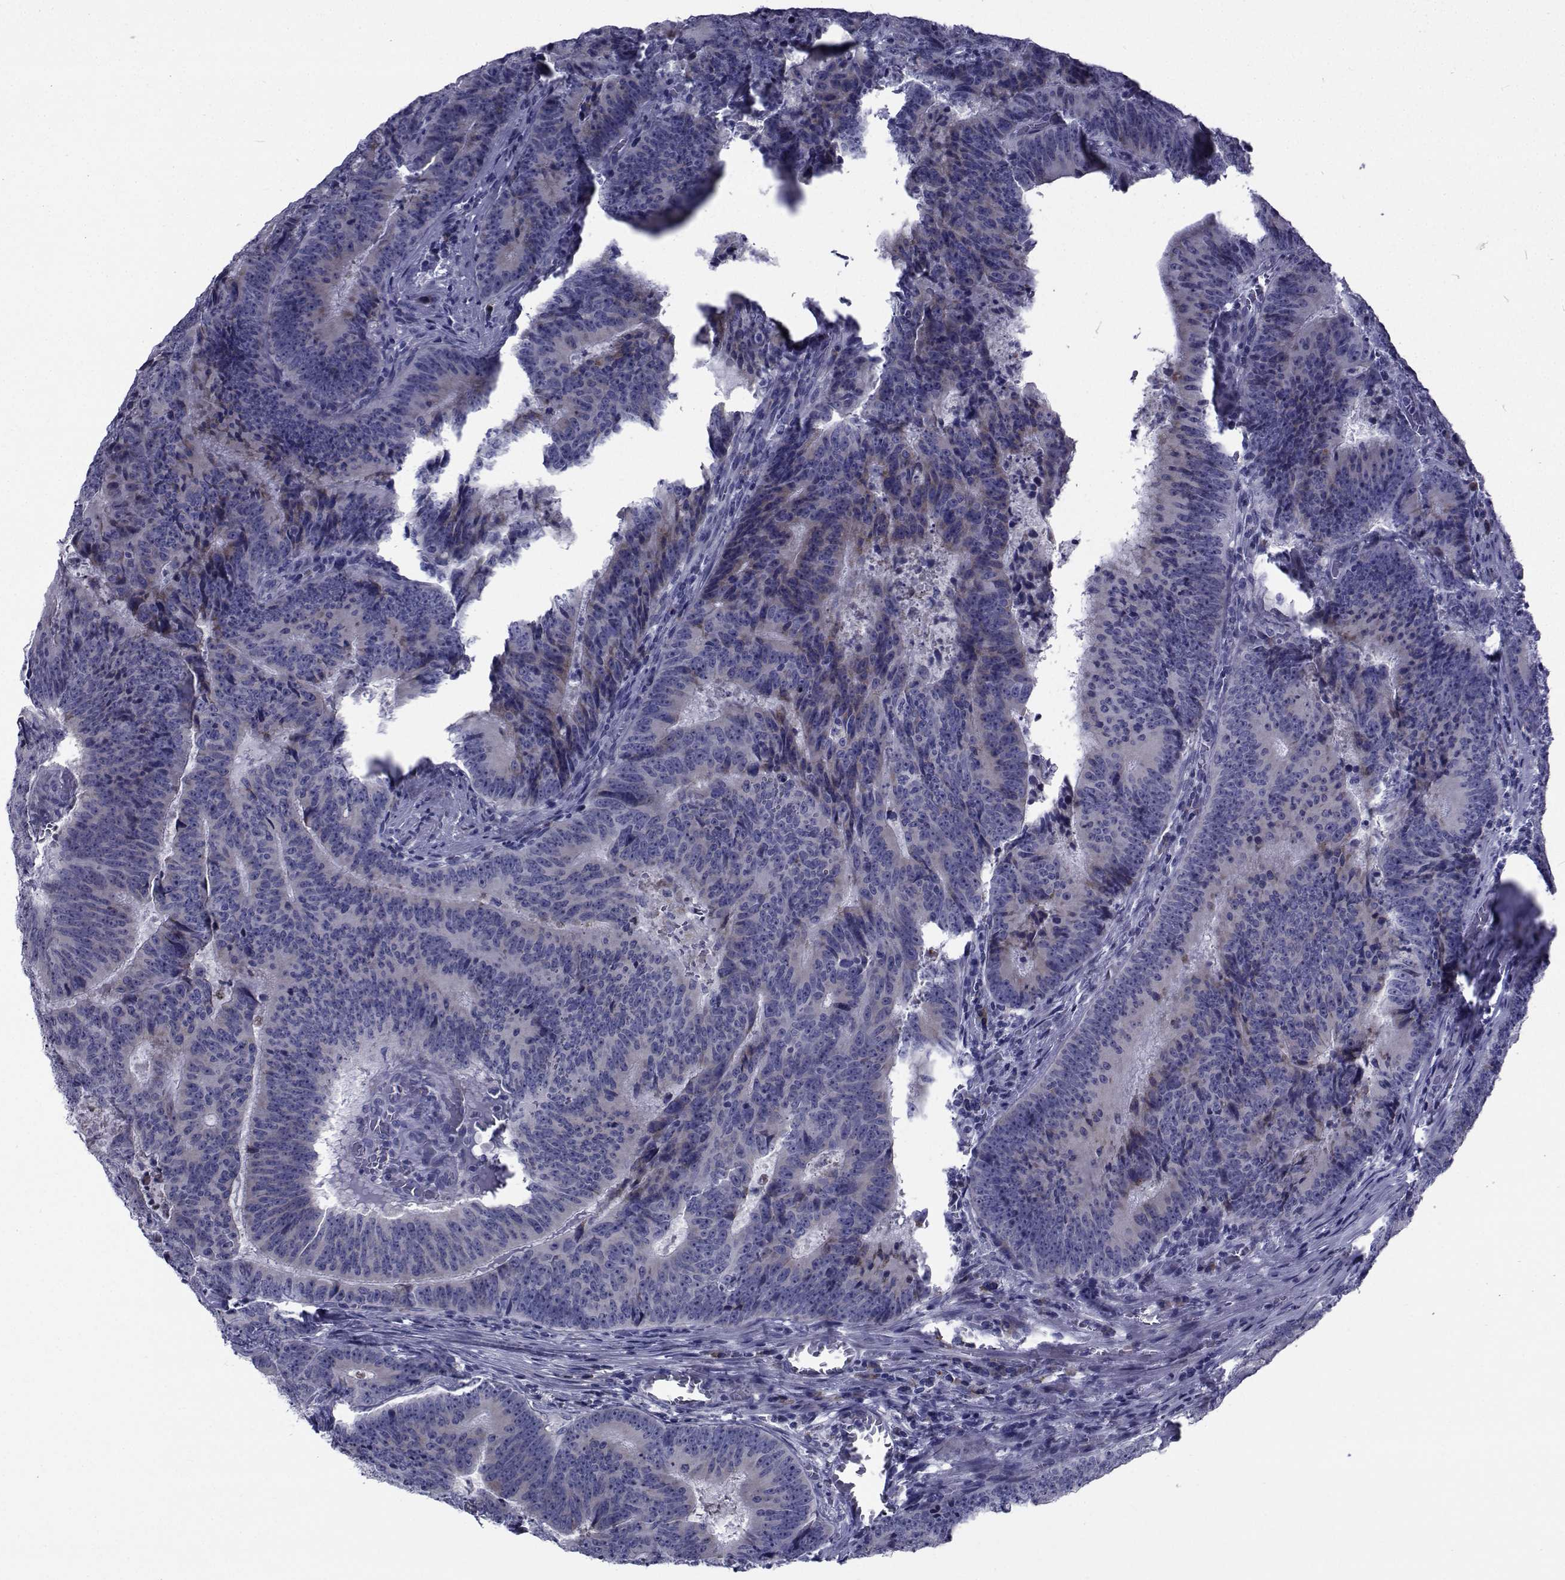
{"staining": {"intensity": "moderate", "quantity": "25%-75%", "location": "cytoplasmic/membranous"}, "tissue": "colorectal cancer", "cell_type": "Tumor cells", "image_type": "cancer", "snomed": [{"axis": "morphology", "description": "Adenocarcinoma, NOS"}, {"axis": "topography", "description": "Colon"}], "caption": "A high-resolution photomicrograph shows immunohistochemistry (IHC) staining of adenocarcinoma (colorectal), which displays moderate cytoplasmic/membranous expression in about 25%-75% of tumor cells.", "gene": "ROPN1", "patient": {"sex": "female", "age": 82}}